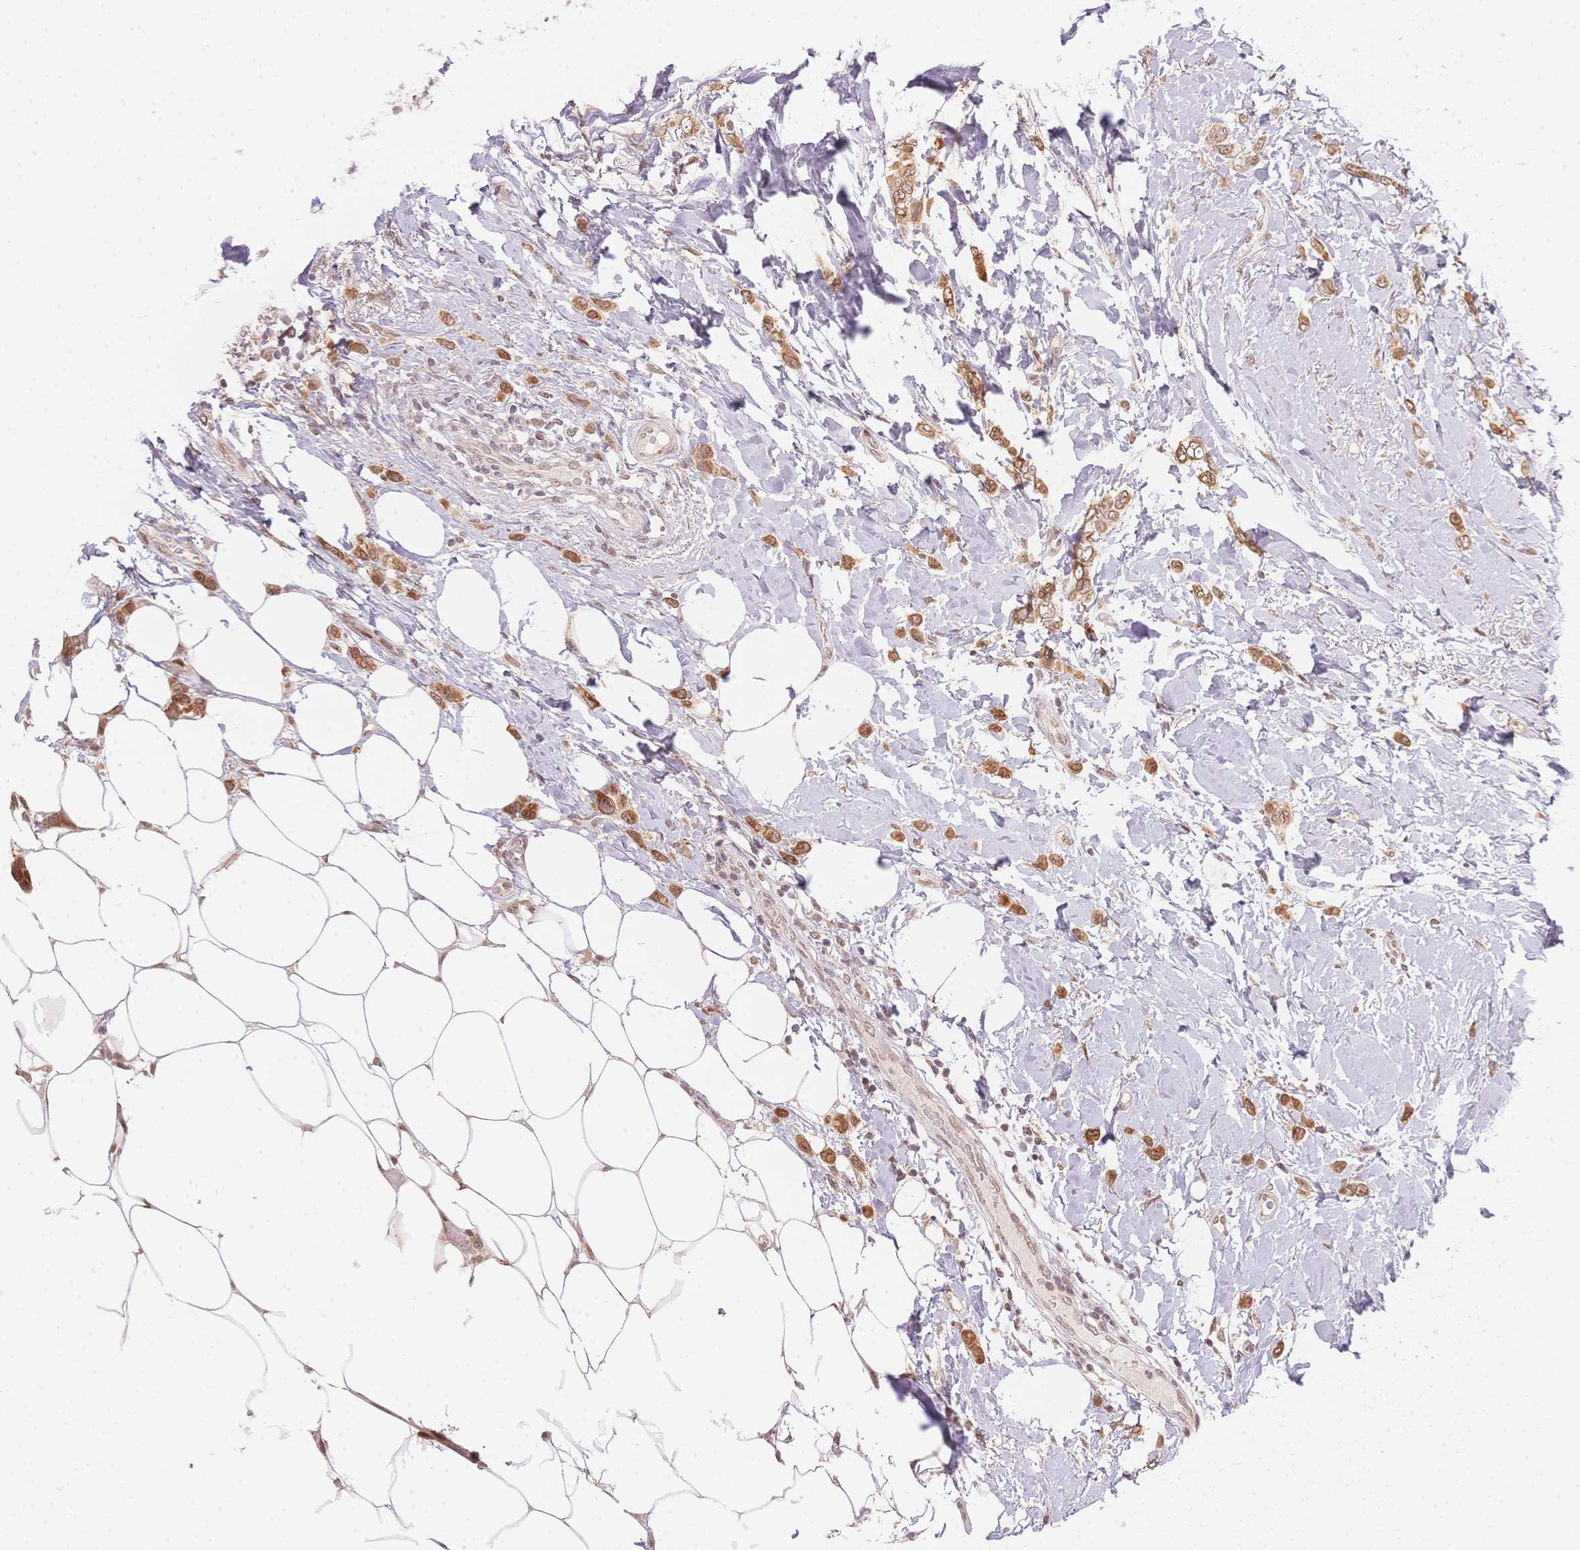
{"staining": {"intensity": "moderate", "quantity": ">75%", "location": "cytoplasmic/membranous,nuclear"}, "tissue": "breast cancer", "cell_type": "Tumor cells", "image_type": "cancer", "snomed": [{"axis": "morphology", "description": "Lobular carcinoma"}, {"axis": "topography", "description": "Breast"}], "caption": "Lobular carcinoma (breast) stained for a protein reveals moderate cytoplasmic/membranous and nuclear positivity in tumor cells.", "gene": "STK39", "patient": {"sex": "female", "age": 66}}